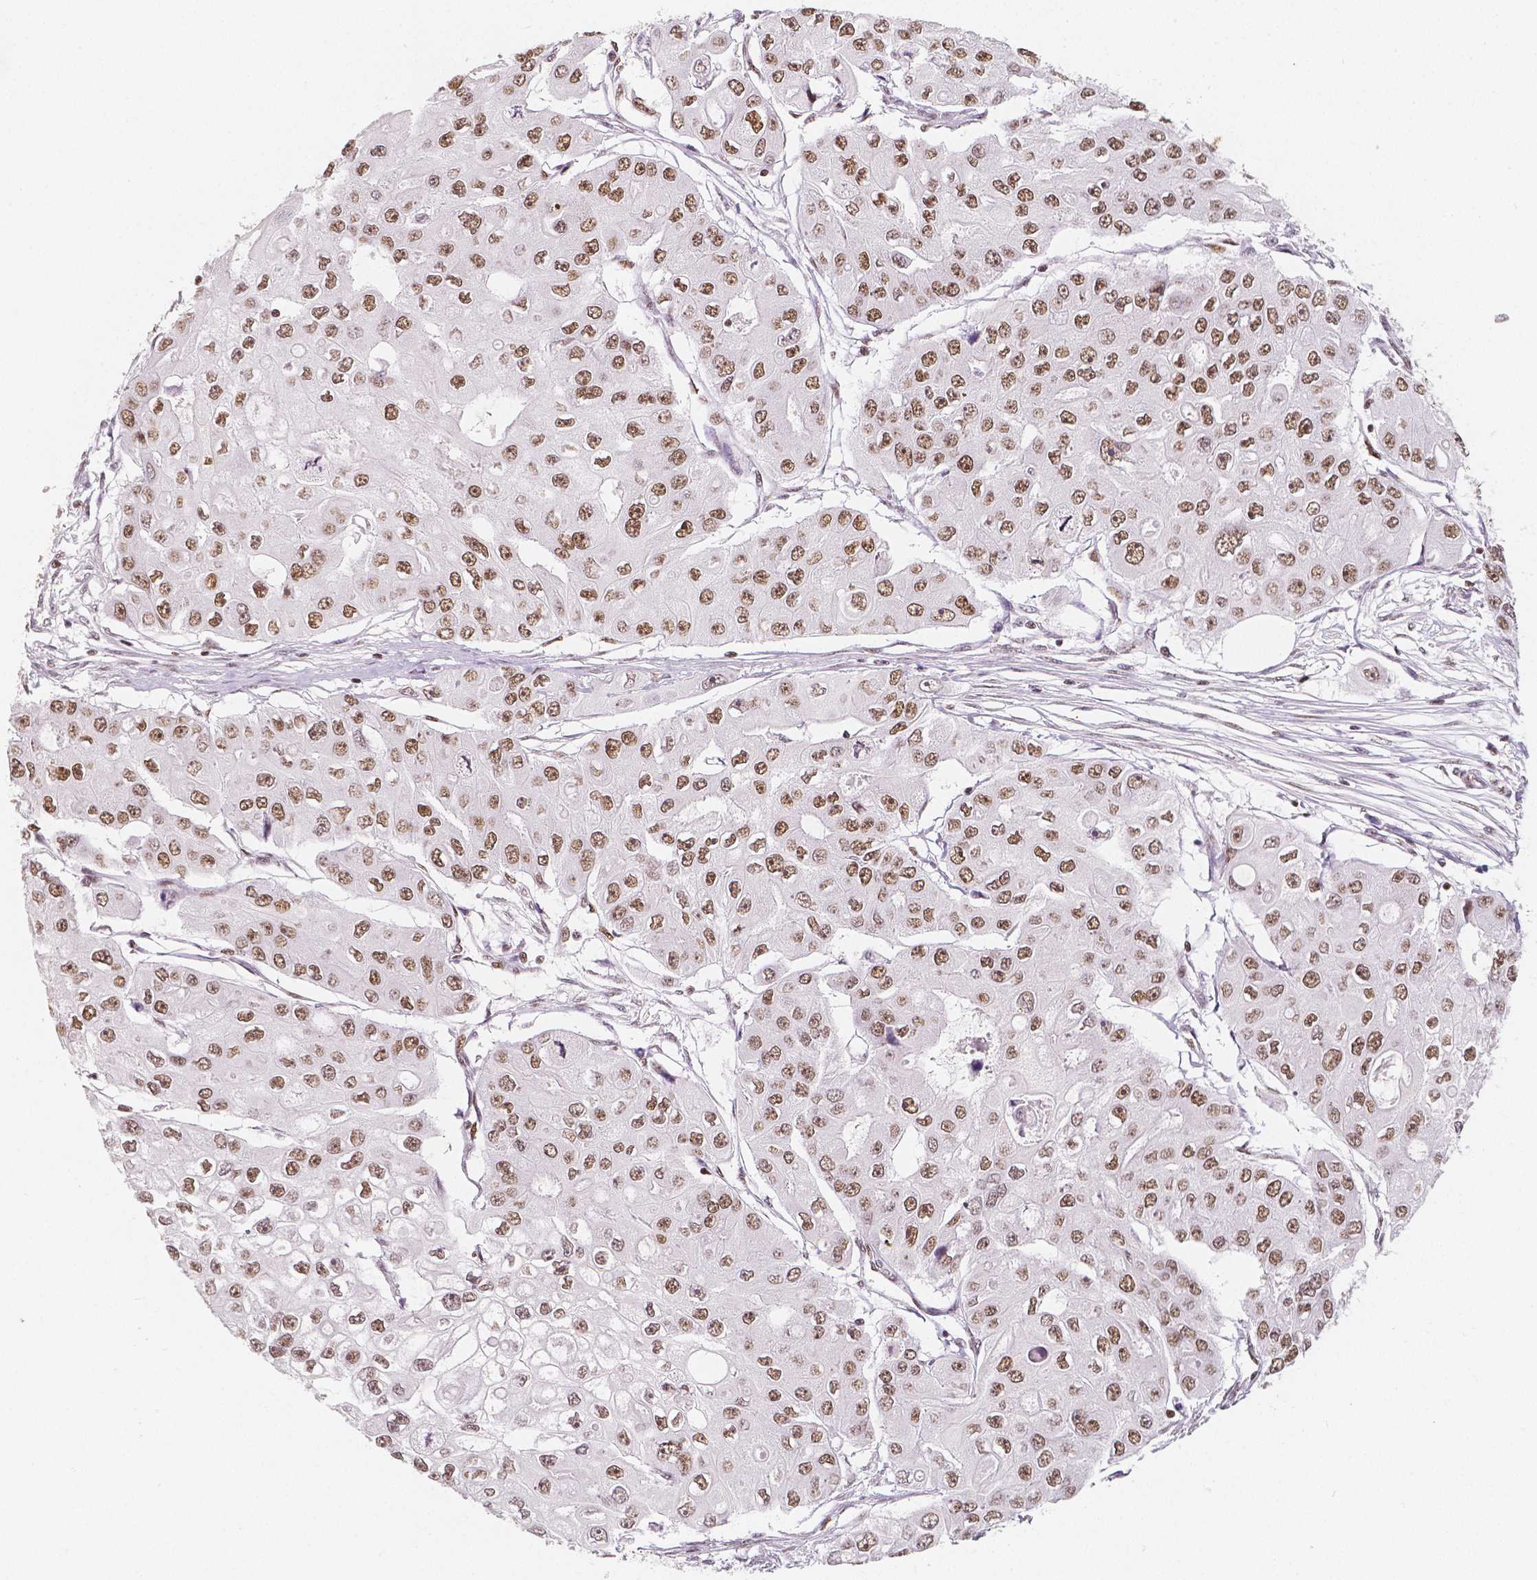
{"staining": {"intensity": "moderate", "quantity": ">75%", "location": "nuclear"}, "tissue": "ovarian cancer", "cell_type": "Tumor cells", "image_type": "cancer", "snomed": [{"axis": "morphology", "description": "Cystadenocarcinoma, serous, NOS"}, {"axis": "topography", "description": "Ovary"}], "caption": "Serous cystadenocarcinoma (ovarian) stained with a protein marker exhibits moderate staining in tumor cells.", "gene": "HDAC1", "patient": {"sex": "female", "age": 56}}